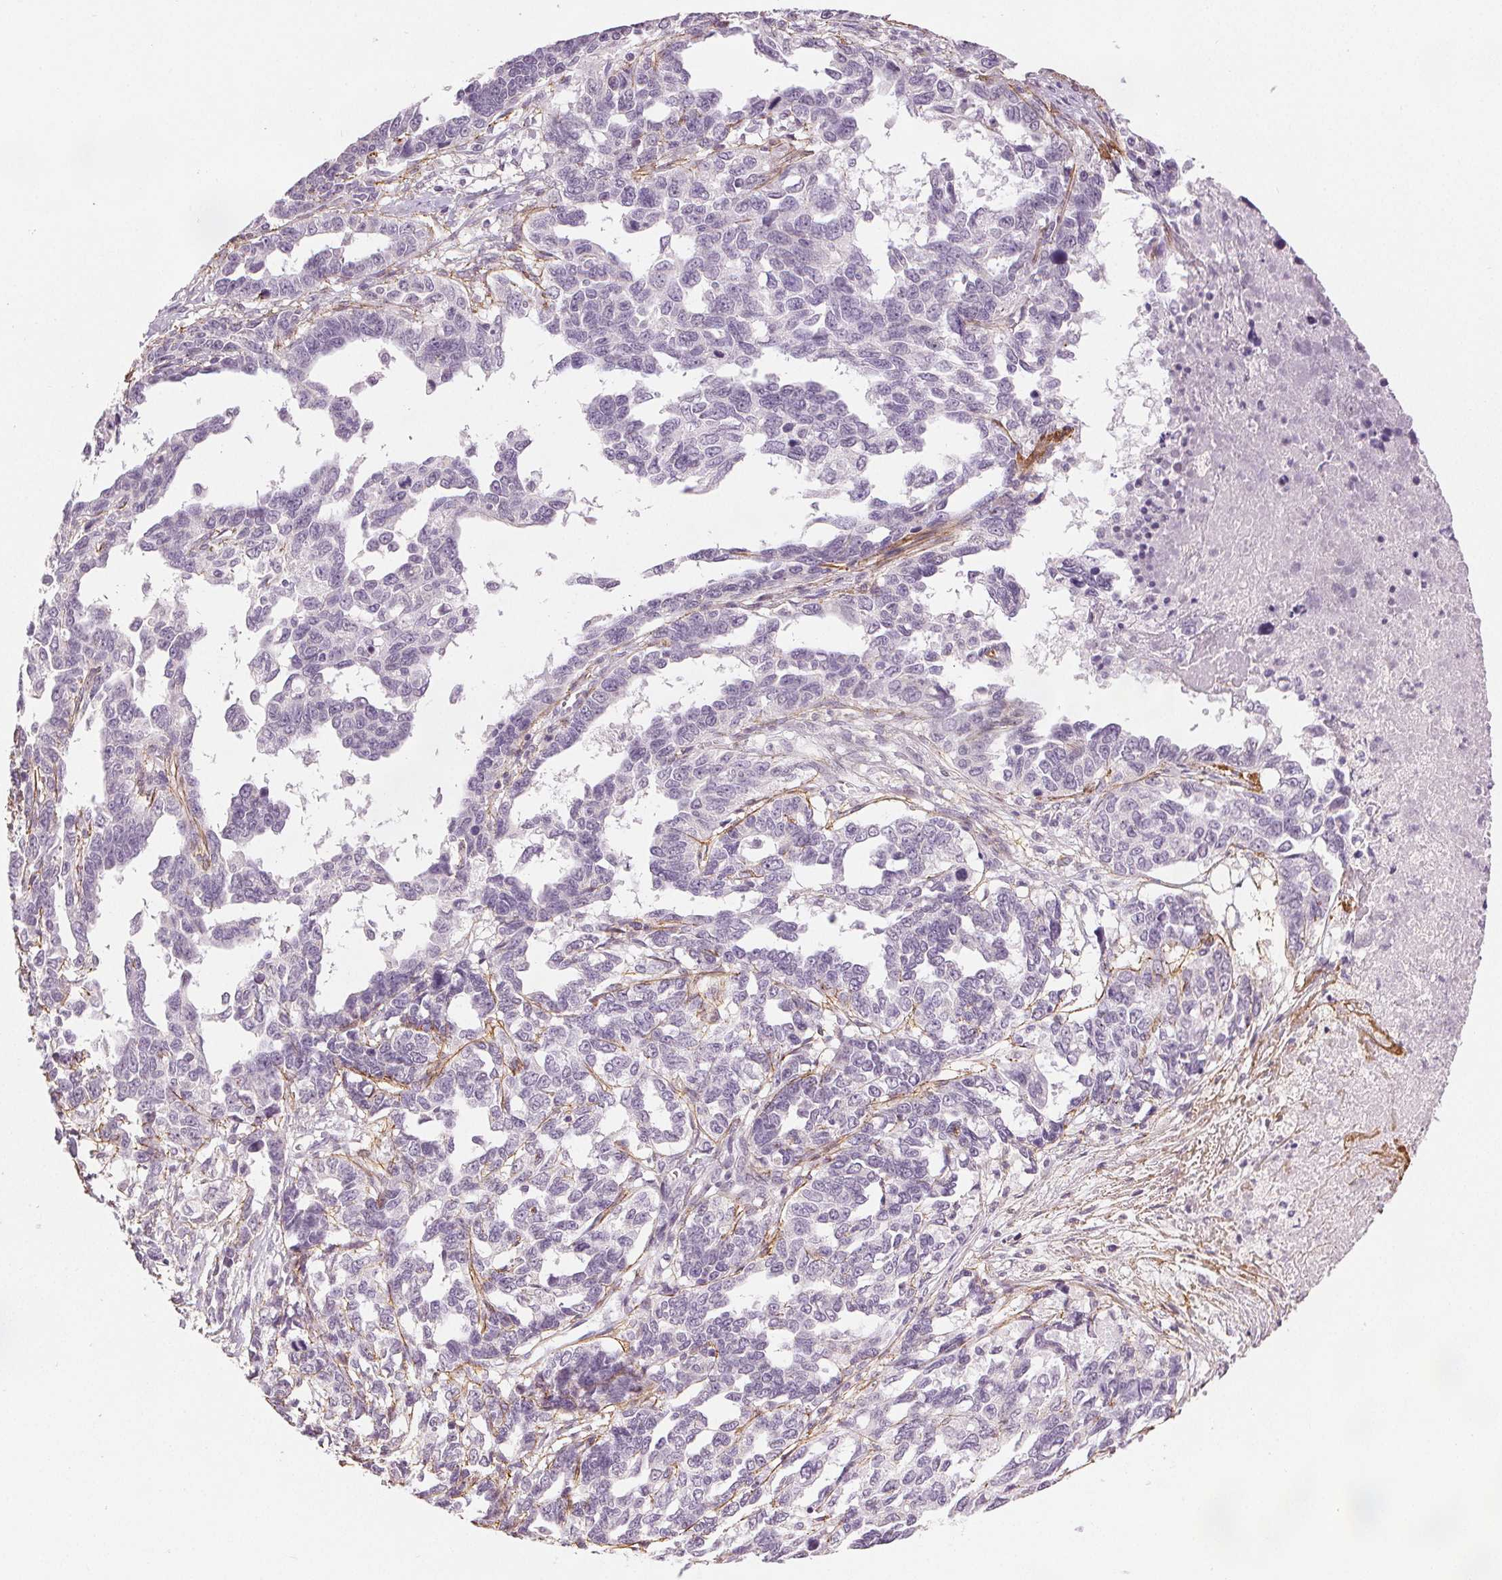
{"staining": {"intensity": "negative", "quantity": "none", "location": "none"}, "tissue": "ovarian cancer", "cell_type": "Tumor cells", "image_type": "cancer", "snomed": [{"axis": "morphology", "description": "Cystadenocarcinoma, serous, NOS"}, {"axis": "topography", "description": "Ovary"}], "caption": "An IHC micrograph of ovarian cancer (serous cystadenocarcinoma) is shown. There is no staining in tumor cells of ovarian cancer (serous cystadenocarcinoma). (Immunohistochemistry (ihc), brightfield microscopy, high magnification).", "gene": "FBN1", "patient": {"sex": "female", "age": 69}}